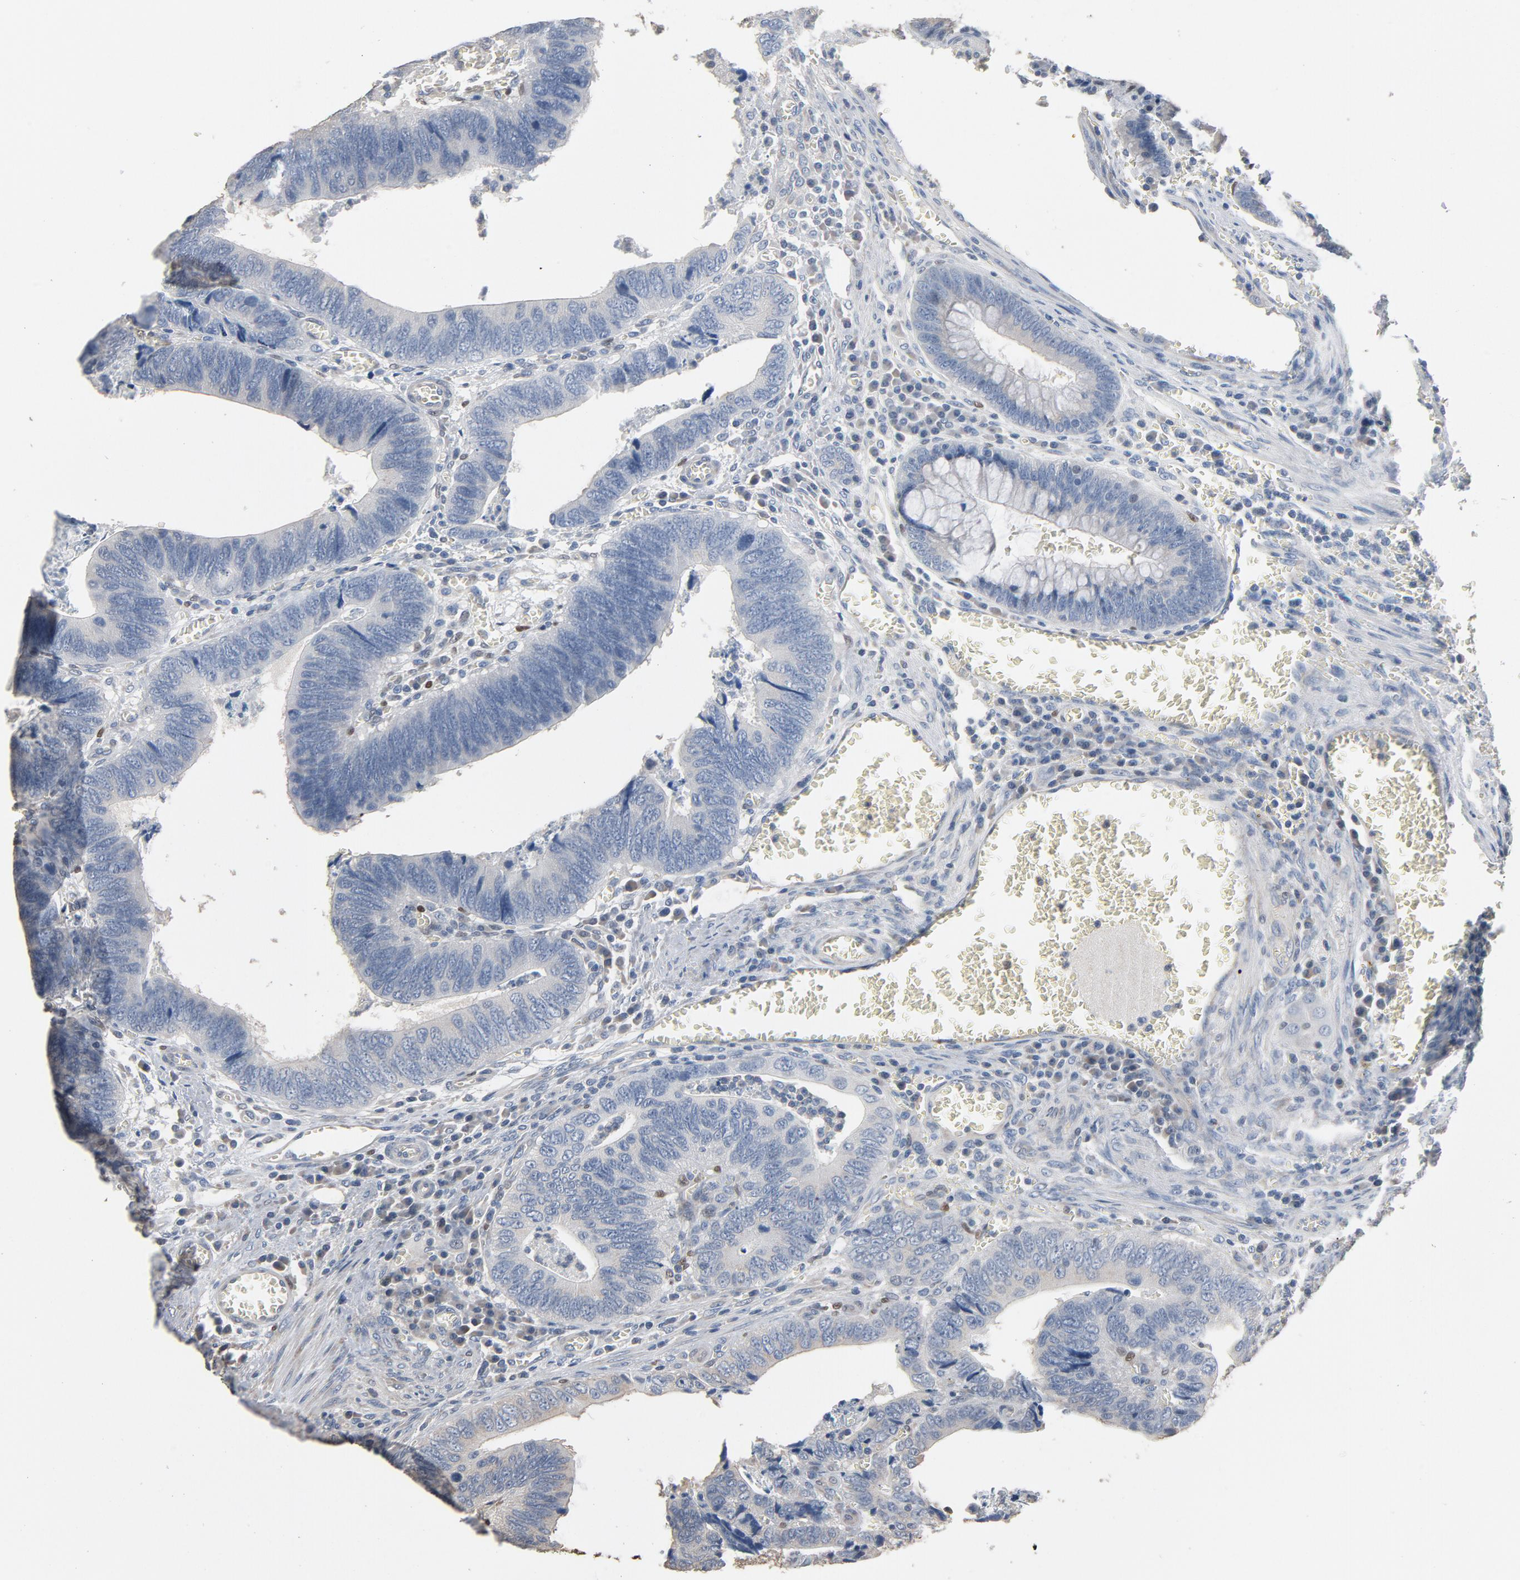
{"staining": {"intensity": "negative", "quantity": "none", "location": "none"}, "tissue": "colorectal cancer", "cell_type": "Tumor cells", "image_type": "cancer", "snomed": [{"axis": "morphology", "description": "Adenocarcinoma, NOS"}, {"axis": "topography", "description": "Colon"}], "caption": "An image of adenocarcinoma (colorectal) stained for a protein shows no brown staining in tumor cells.", "gene": "SOX6", "patient": {"sex": "male", "age": 72}}